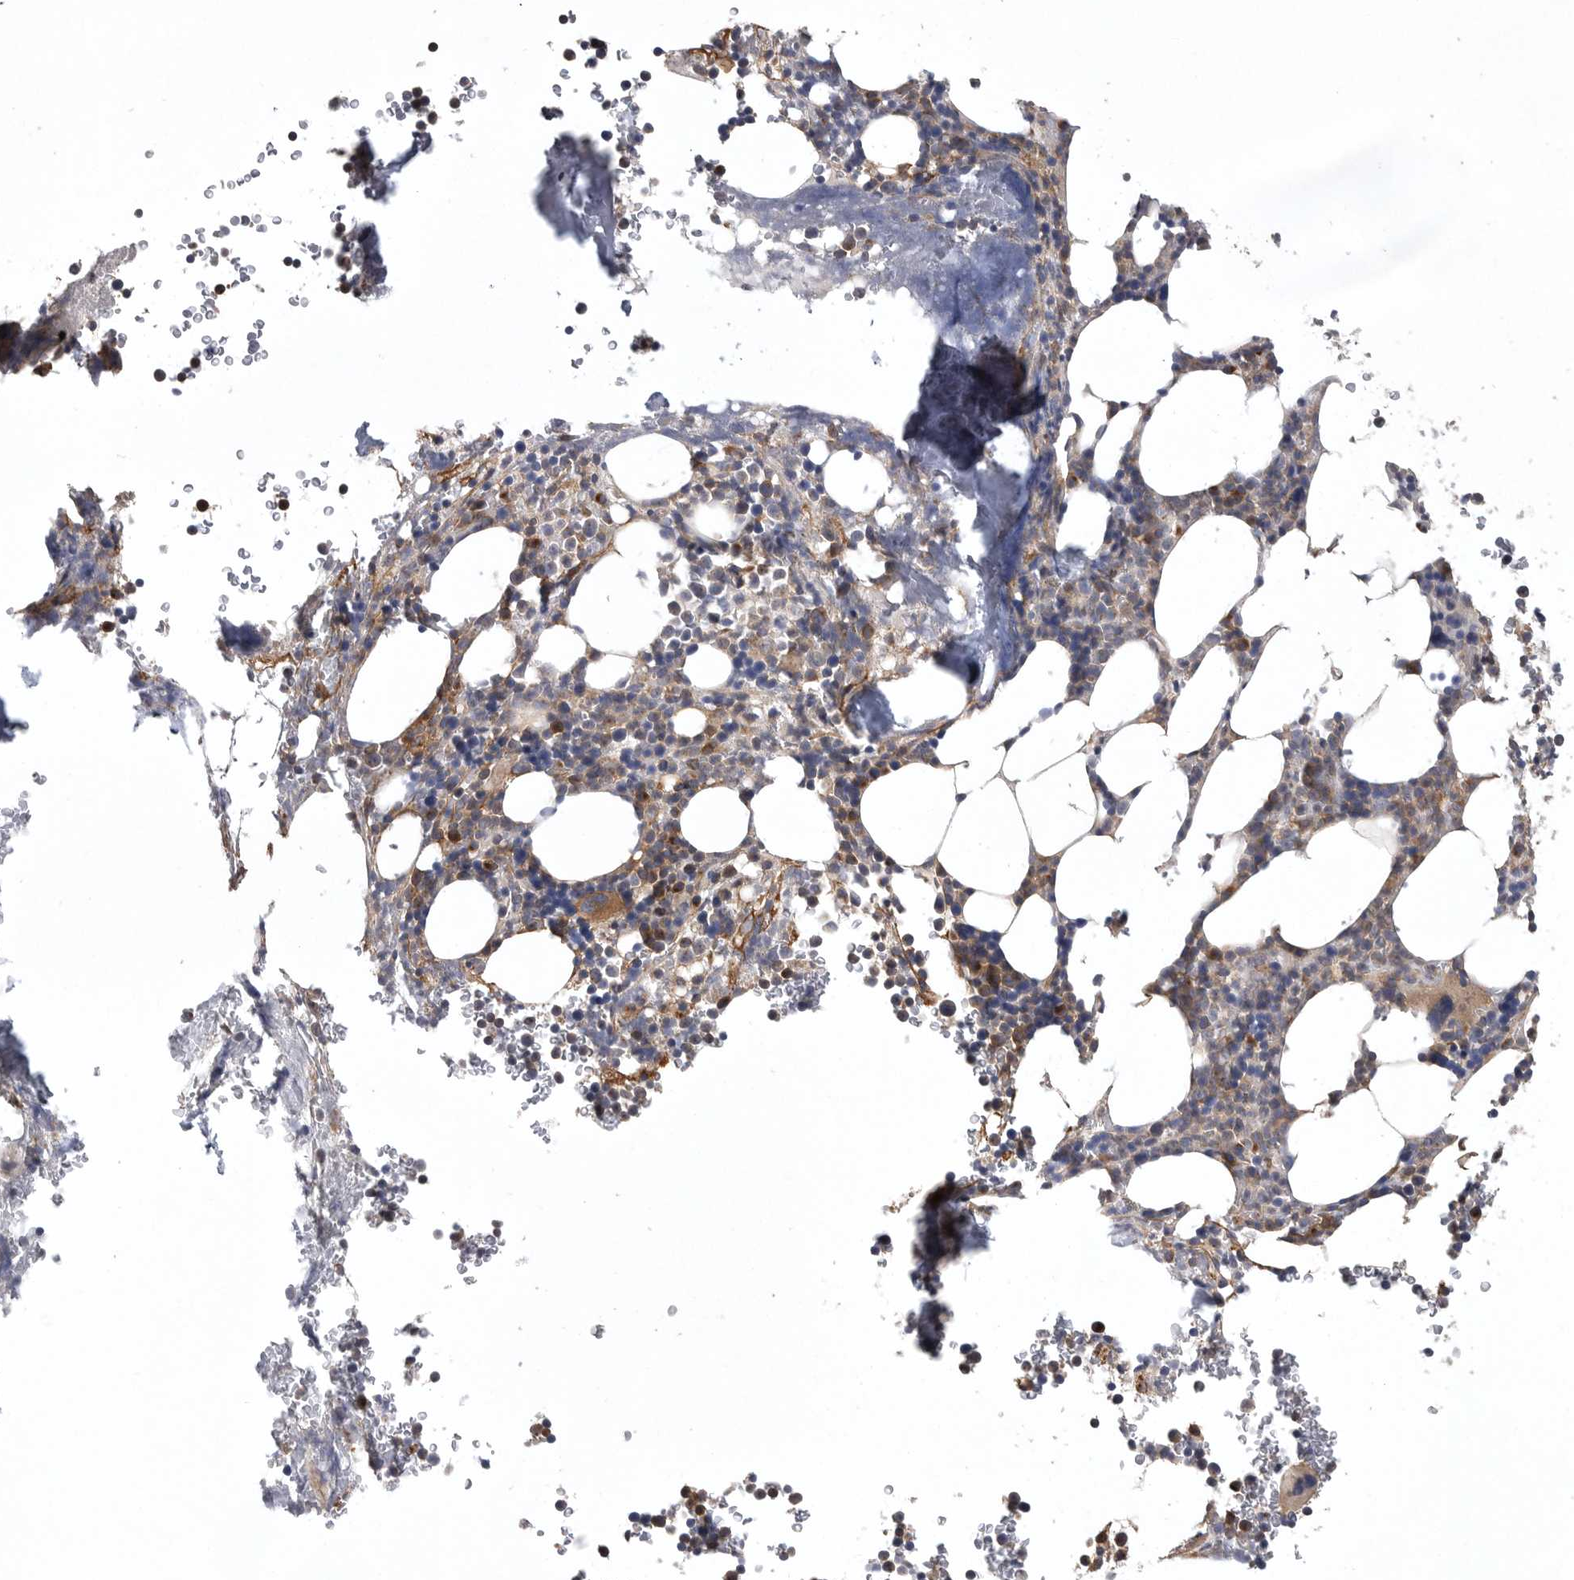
{"staining": {"intensity": "moderate", "quantity": "<25%", "location": "cytoplasmic/membranous"}, "tissue": "bone marrow", "cell_type": "Hematopoietic cells", "image_type": "normal", "snomed": [{"axis": "morphology", "description": "Normal tissue, NOS"}, {"axis": "topography", "description": "Bone marrow"}], "caption": "This image demonstrates immunohistochemistry (IHC) staining of normal human bone marrow, with low moderate cytoplasmic/membranous expression in about <25% of hematopoietic cells.", "gene": "OXR1", "patient": {"sex": "male", "age": 58}}